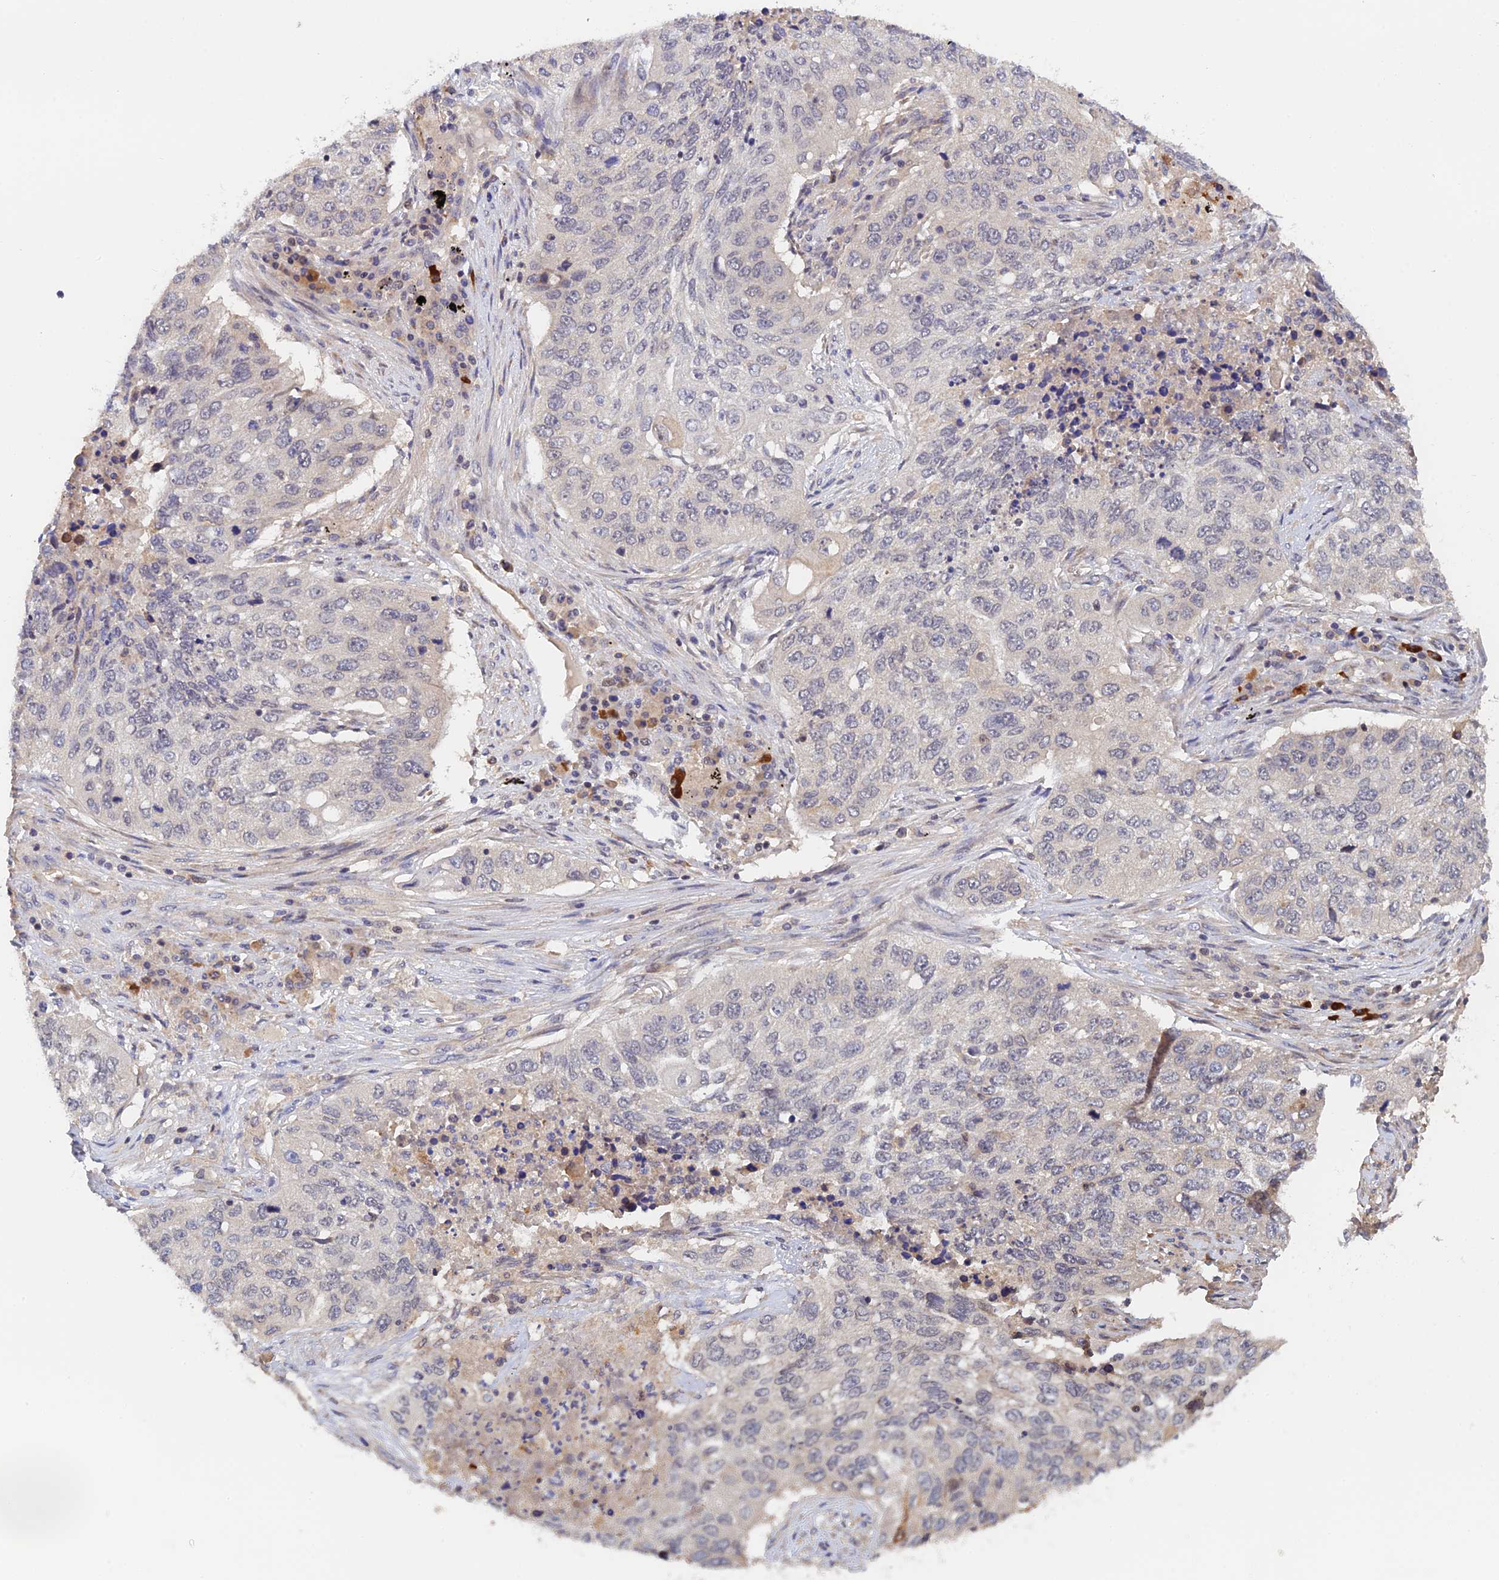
{"staining": {"intensity": "negative", "quantity": "none", "location": "none"}, "tissue": "lung cancer", "cell_type": "Tumor cells", "image_type": "cancer", "snomed": [{"axis": "morphology", "description": "Squamous cell carcinoma, NOS"}, {"axis": "topography", "description": "Lung"}], "caption": "This is a photomicrograph of IHC staining of squamous cell carcinoma (lung), which shows no staining in tumor cells. Nuclei are stained in blue.", "gene": "CWH43", "patient": {"sex": "female", "age": 63}}